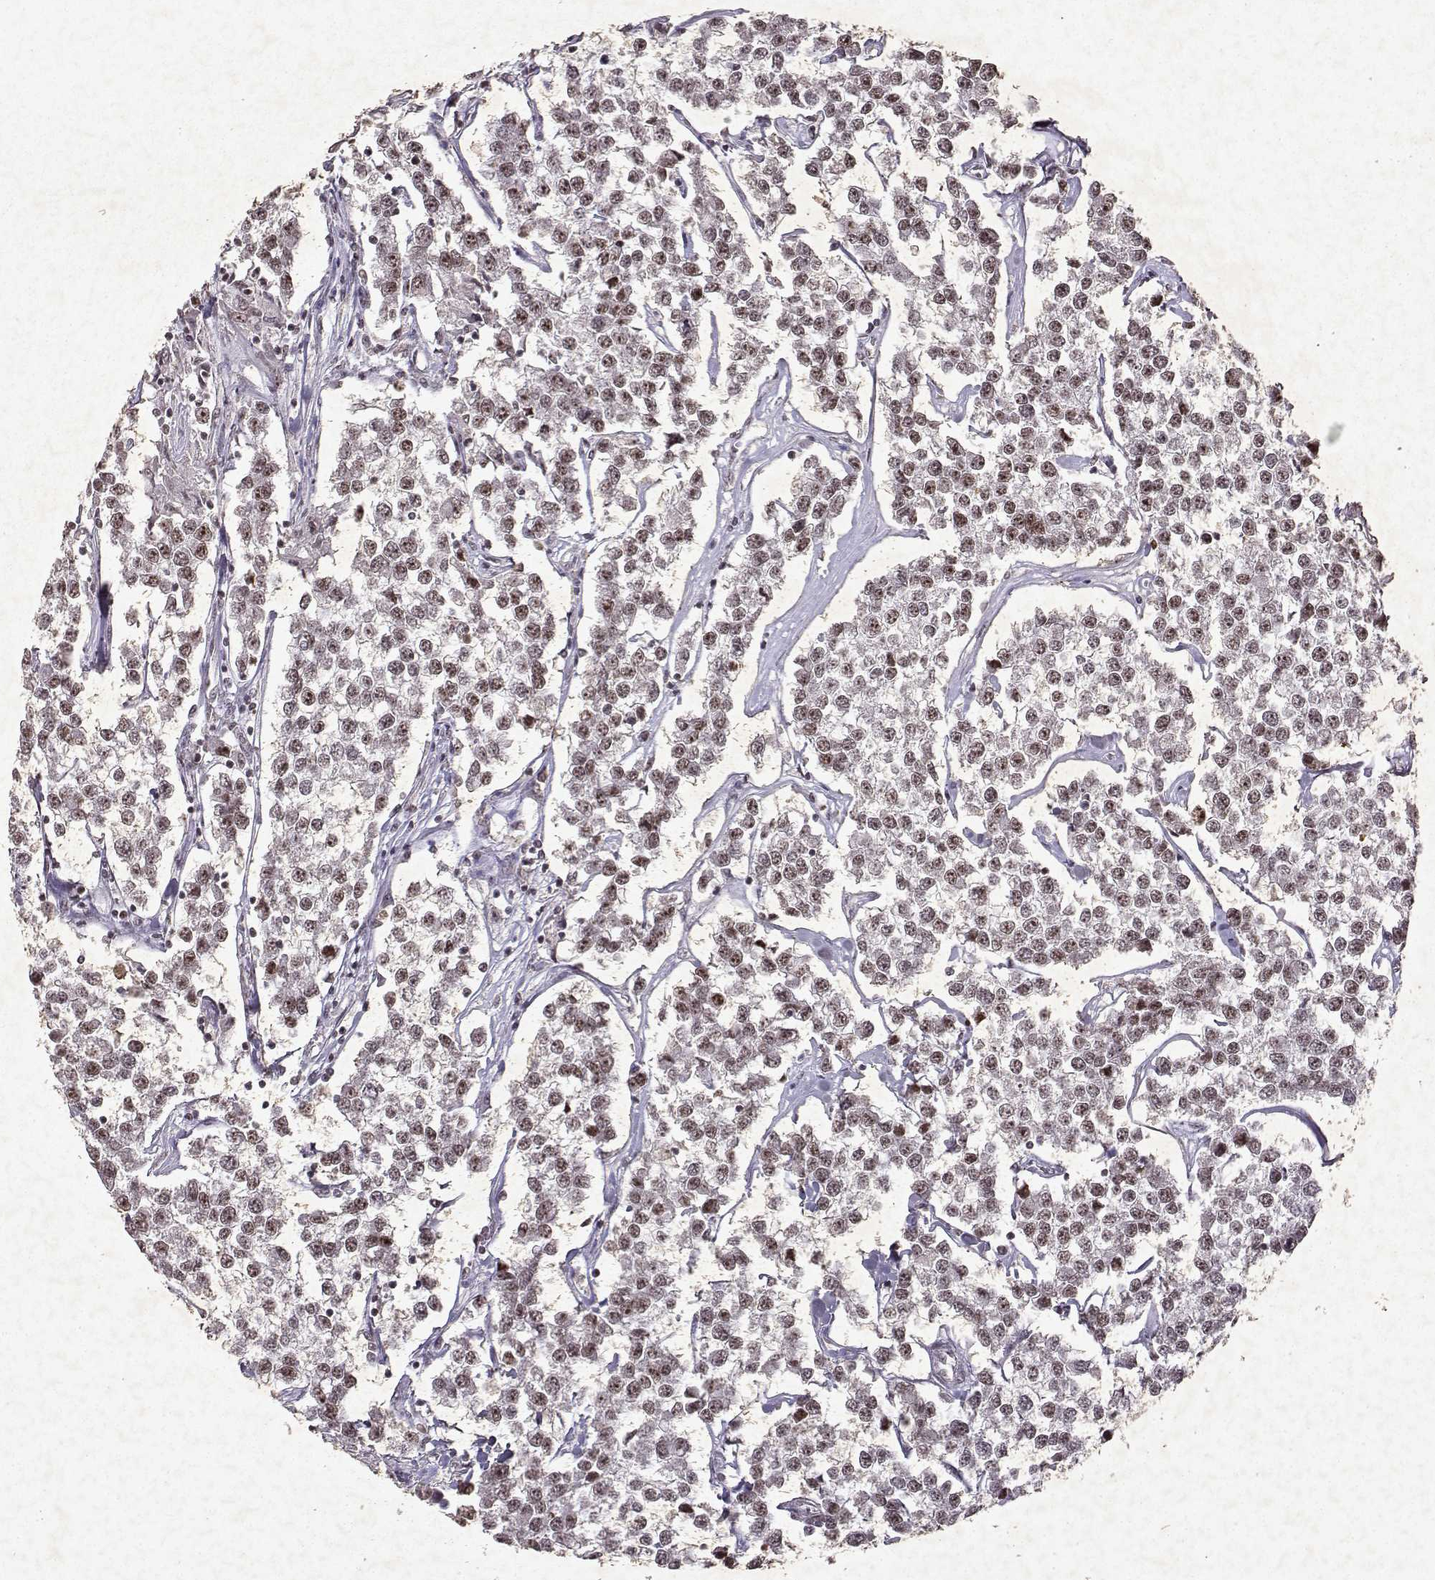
{"staining": {"intensity": "moderate", "quantity": "25%-75%", "location": "nuclear"}, "tissue": "testis cancer", "cell_type": "Tumor cells", "image_type": "cancer", "snomed": [{"axis": "morphology", "description": "Seminoma, NOS"}, {"axis": "topography", "description": "Testis"}], "caption": "There is medium levels of moderate nuclear expression in tumor cells of testis seminoma, as demonstrated by immunohistochemical staining (brown color).", "gene": "DDX56", "patient": {"sex": "male", "age": 59}}